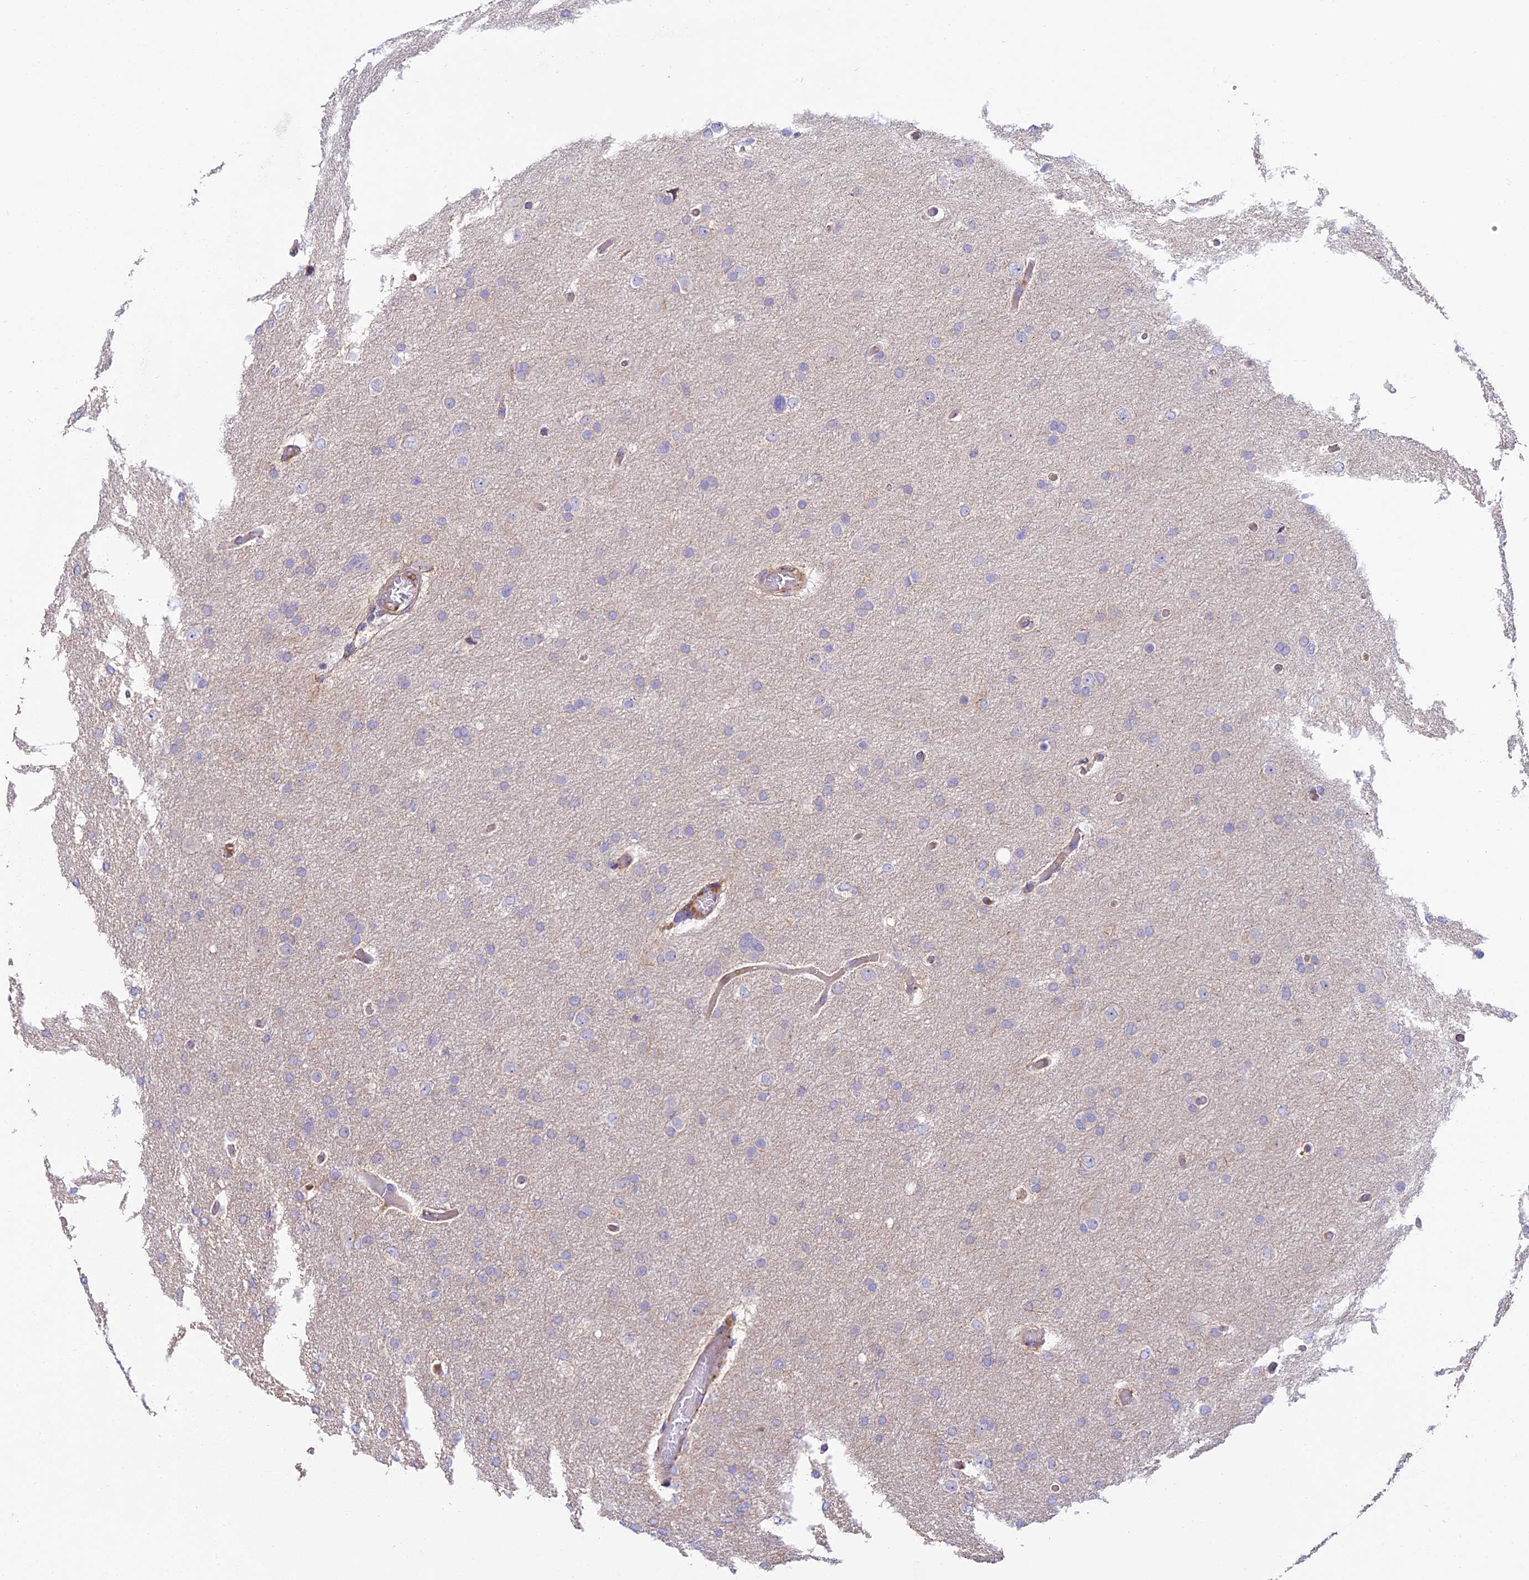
{"staining": {"intensity": "negative", "quantity": "none", "location": "none"}, "tissue": "glioma", "cell_type": "Tumor cells", "image_type": "cancer", "snomed": [{"axis": "morphology", "description": "Glioma, malignant, High grade"}, {"axis": "topography", "description": "Cerebral cortex"}], "caption": "Tumor cells show no significant protein staining in glioma. Brightfield microscopy of immunohistochemistry stained with DAB (3,3'-diaminobenzidine) (brown) and hematoxylin (blue), captured at high magnification.", "gene": "DUS2", "patient": {"sex": "female", "age": 36}}